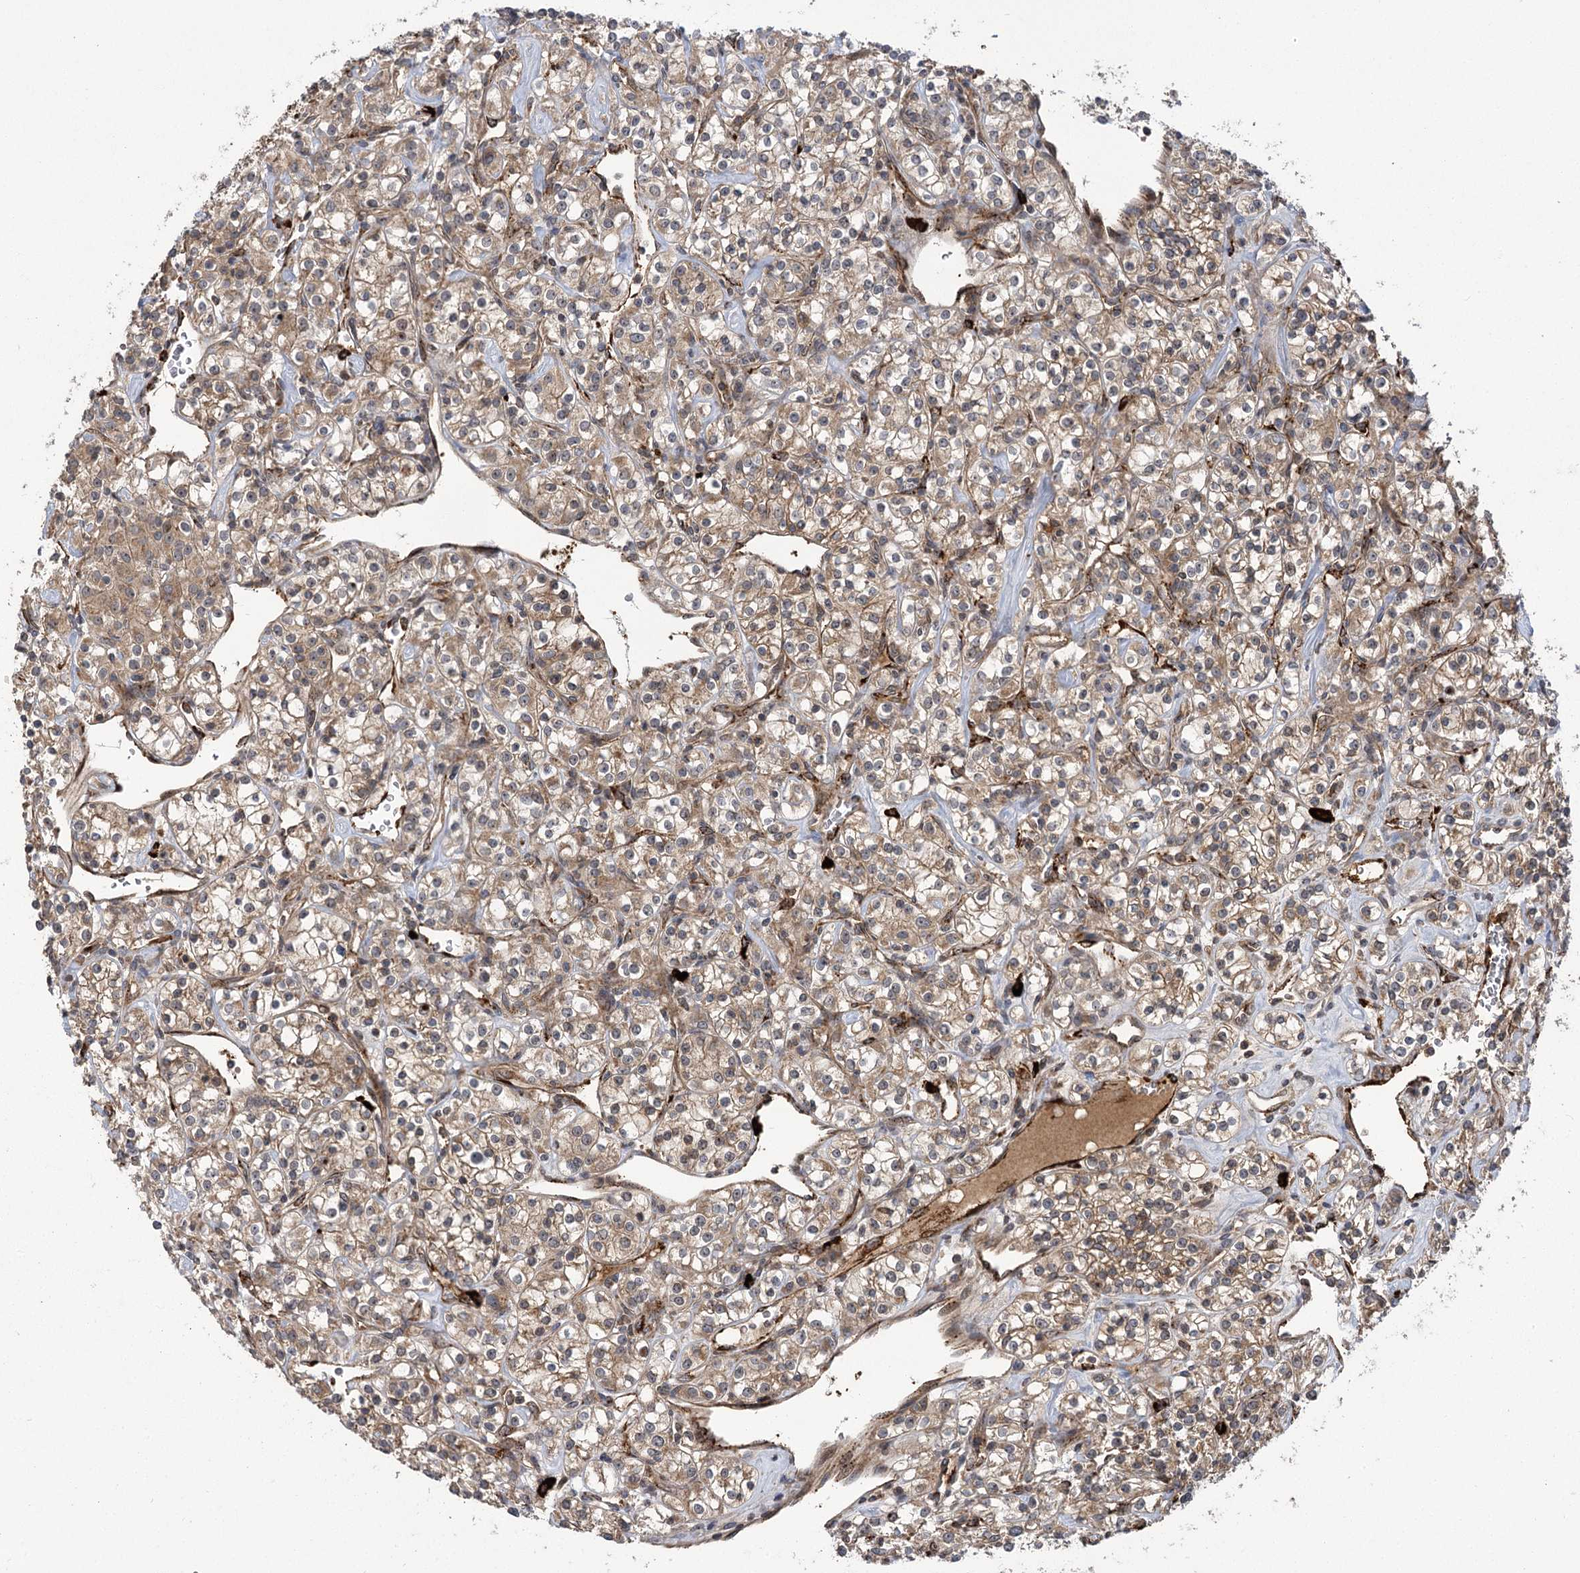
{"staining": {"intensity": "weak", "quantity": ">75%", "location": "cytoplasmic/membranous"}, "tissue": "renal cancer", "cell_type": "Tumor cells", "image_type": "cancer", "snomed": [{"axis": "morphology", "description": "Adenocarcinoma, NOS"}, {"axis": "topography", "description": "Kidney"}], "caption": "The histopathology image demonstrates immunohistochemical staining of renal cancer. There is weak cytoplasmic/membranous expression is appreciated in about >75% of tumor cells.", "gene": "CARD19", "patient": {"sex": "male", "age": 77}}